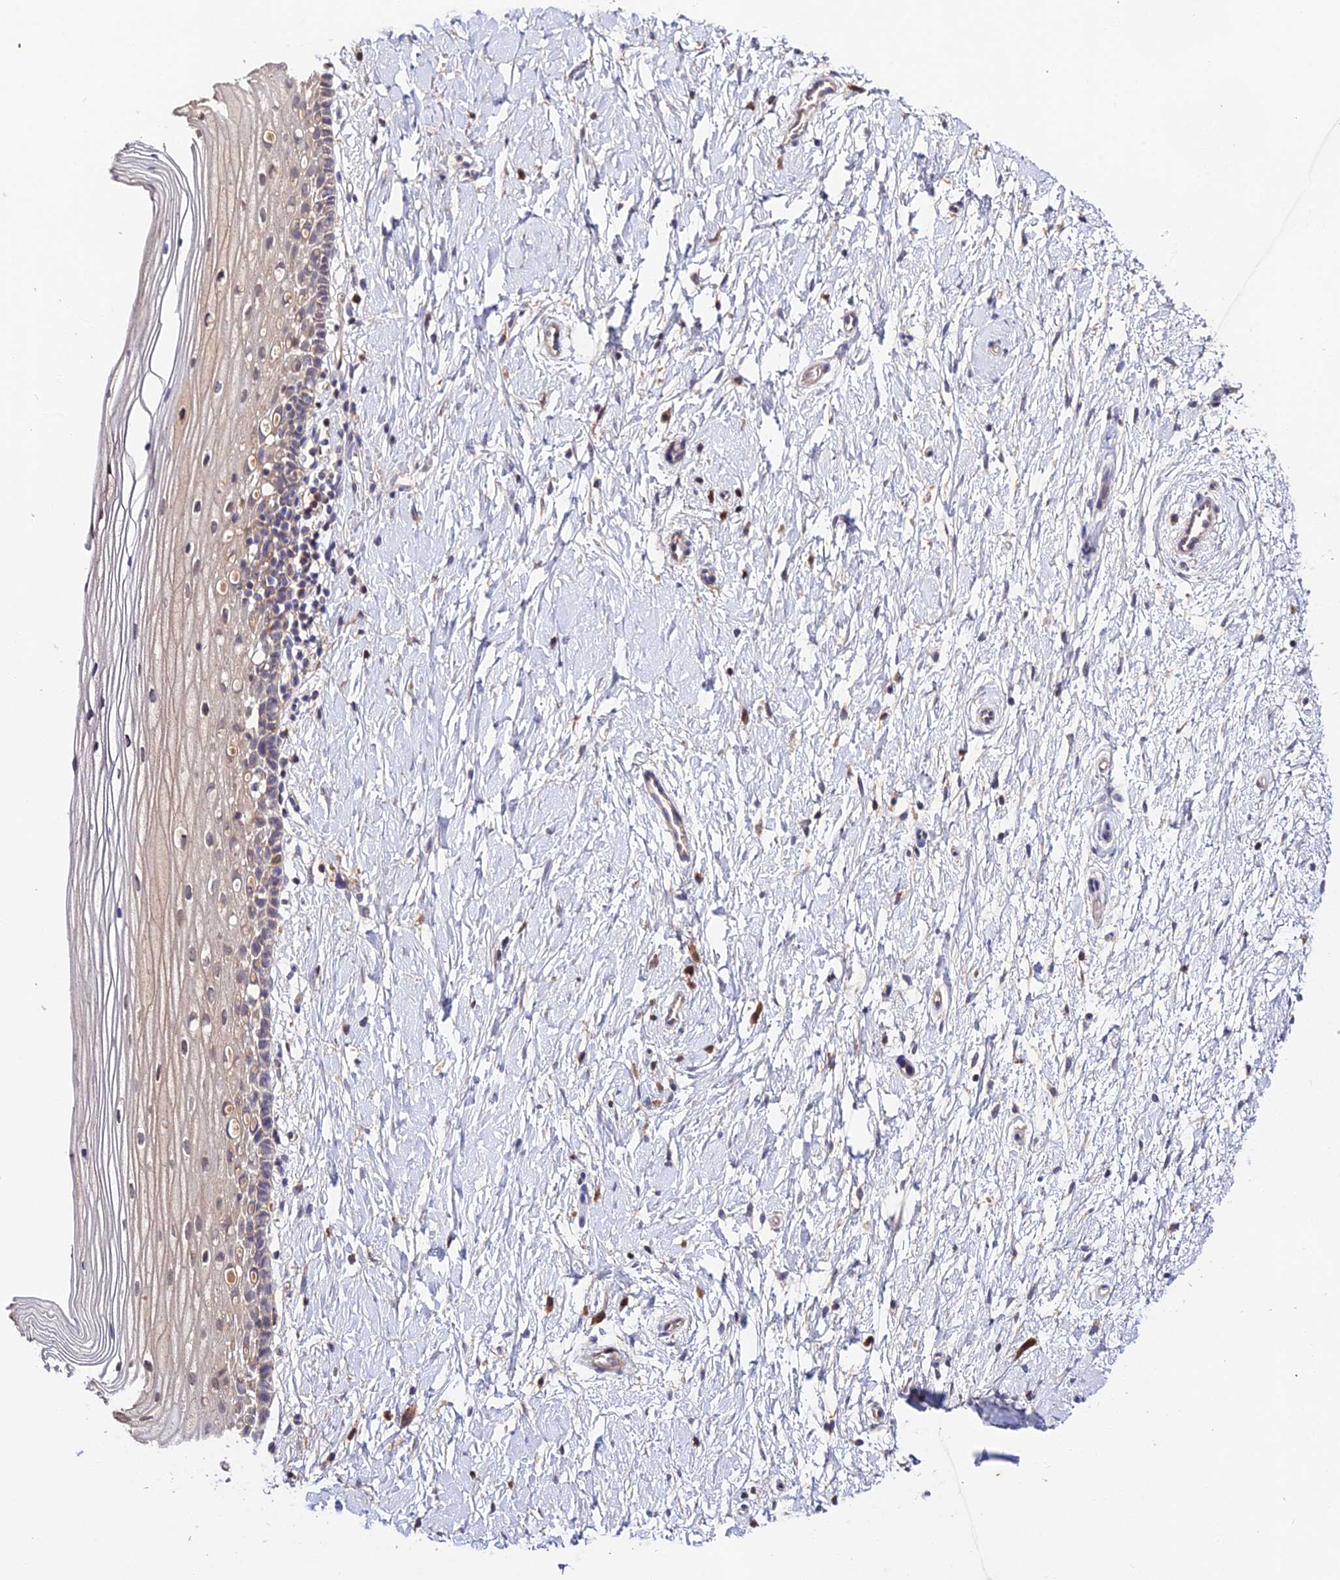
{"staining": {"intensity": "negative", "quantity": "none", "location": "none"}, "tissue": "cervix", "cell_type": "Squamous epithelial cells", "image_type": "normal", "snomed": [{"axis": "morphology", "description": "Normal tissue, NOS"}, {"axis": "topography", "description": "Cervix"}], "caption": "Squamous epithelial cells are negative for protein expression in unremarkable human cervix. The staining is performed using DAB brown chromogen with nuclei counter-stained in using hematoxylin.", "gene": "FBP1", "patient": {"sex": "female", "age": 39}}